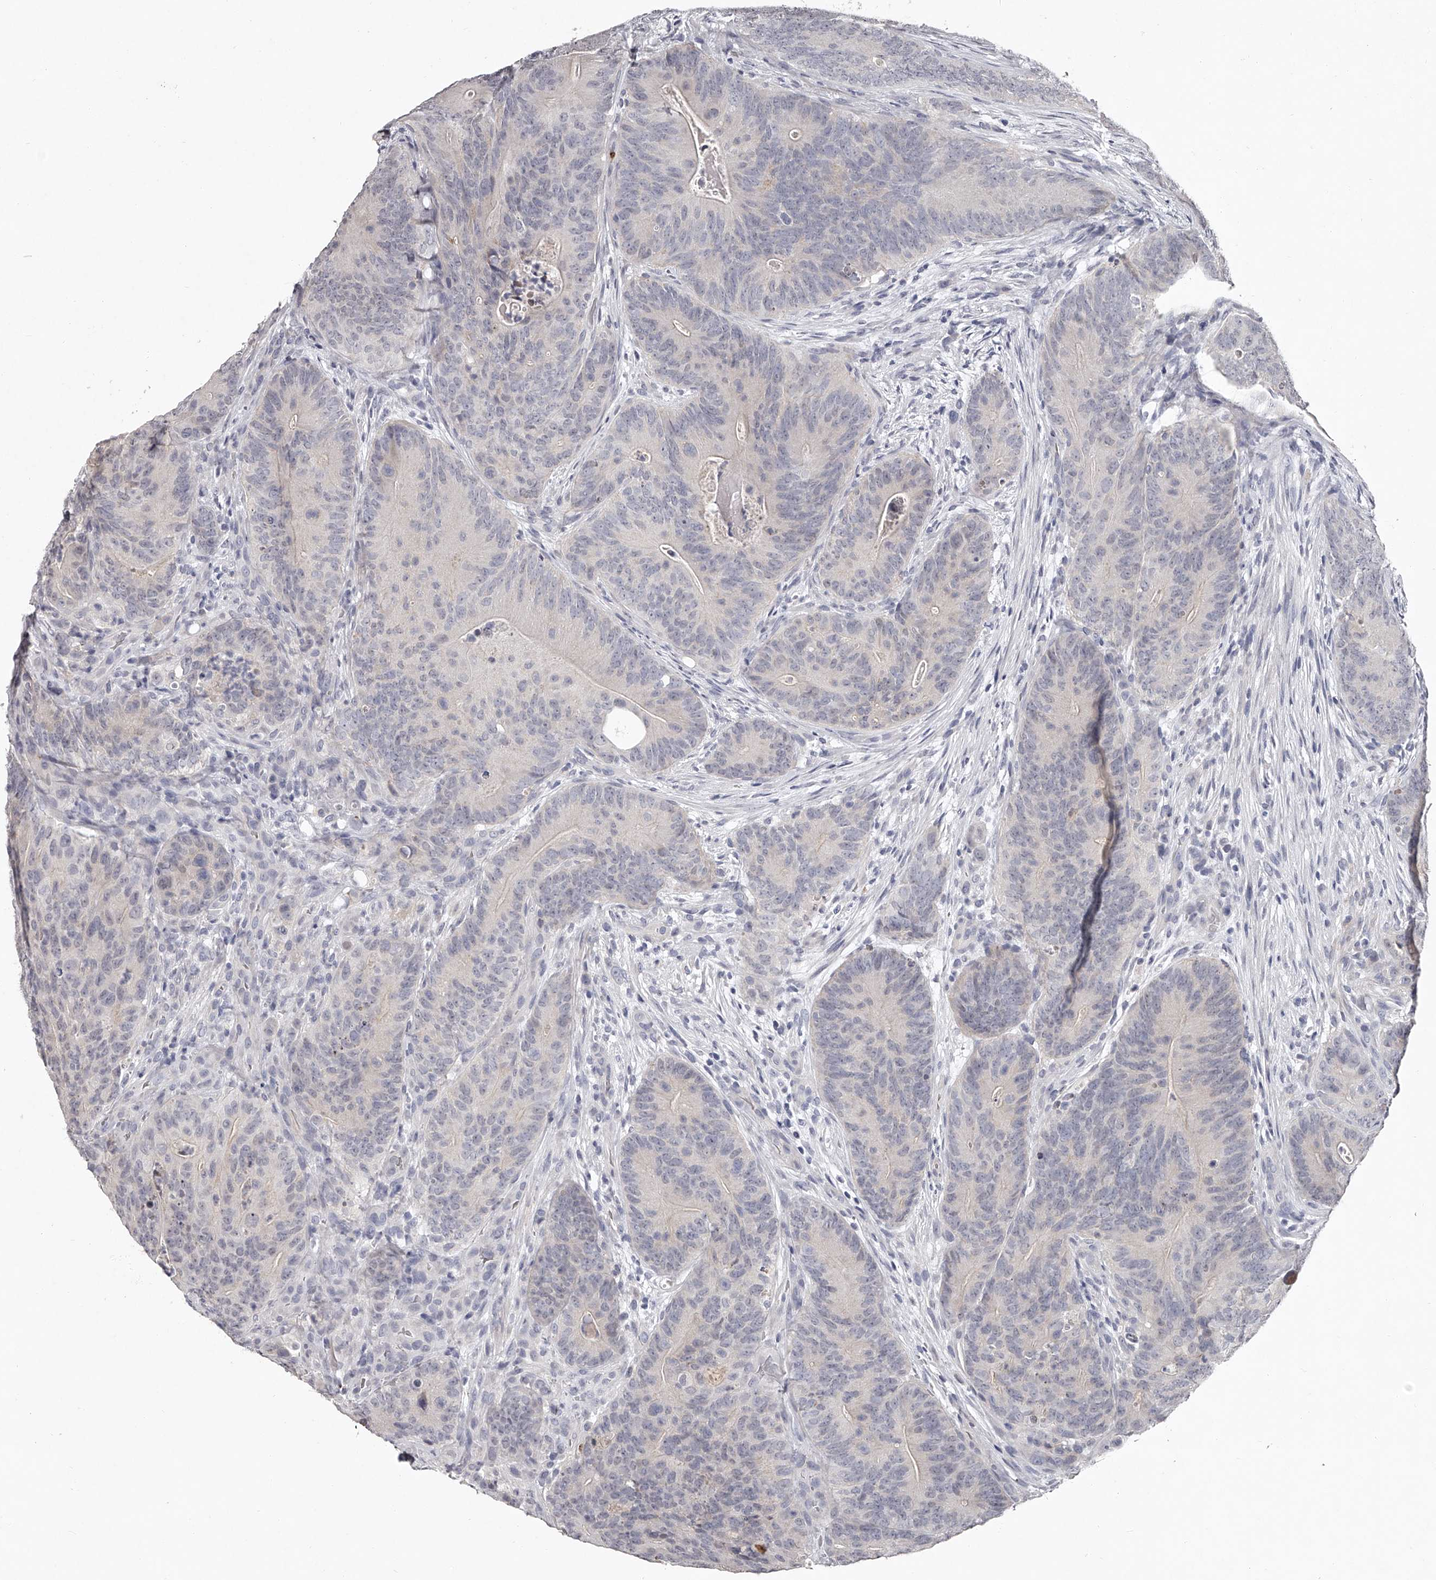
{"staining": {"intensity": "negative", "quantity": "none", "location": "none"}, "tissue": "colorectal cancer", "cell_type": "Tumor cells", "image_type": "cancer", "snomed": [{"axis": "morphology", "description": "Normal tissue, NOS"}, {"axis": "topography", "description": "Colon"}], "caption": "Tumor cells show no significant protein positivity in colorectal cancer.", "gene": "NT5DC1", "patient": {"sex": "female", "age": 82}}